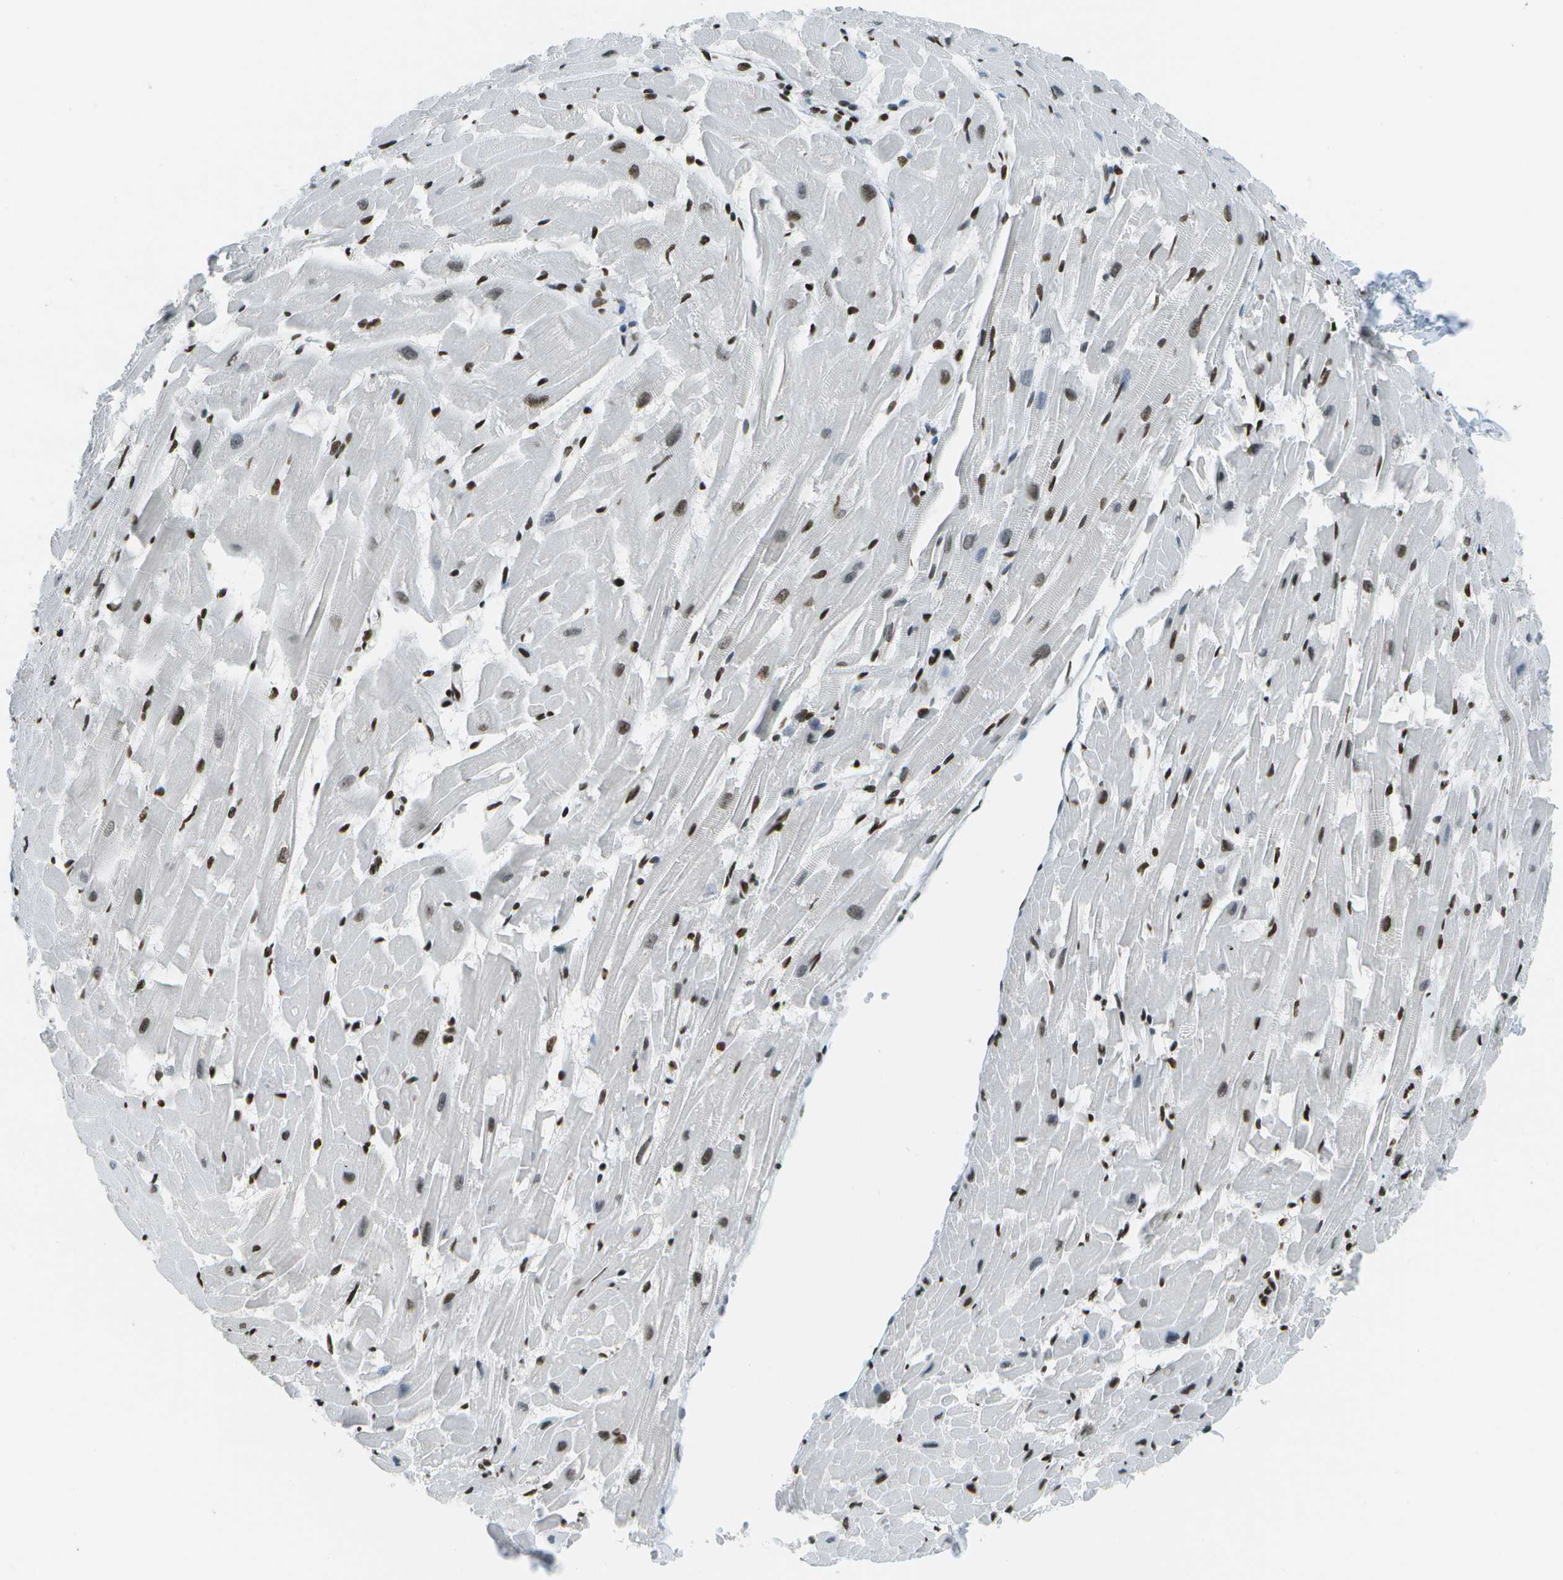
{"staining": {"intensity": "strong", "quantity": ">75%", "location": "cytoplasmic/membranous,nuclear"}, "tissue": "heart muscle", "cell_type": "Cardiomyocytes", "image_type": "normal", "snomed": [{"axis": "morphology", "description": "Normal tissue, NOS"}, {"axis": "topography", "description": "Heart"}], "caption": "Strong cytoplasmic/membranous,nuclear positivity for a protein is seen in about >75% of cardiomyocytes of benign heart muscle using immunohistochemistry (IHC).", "gene": "GLYR1", "patient": {"sex": "female", "age": 19}}